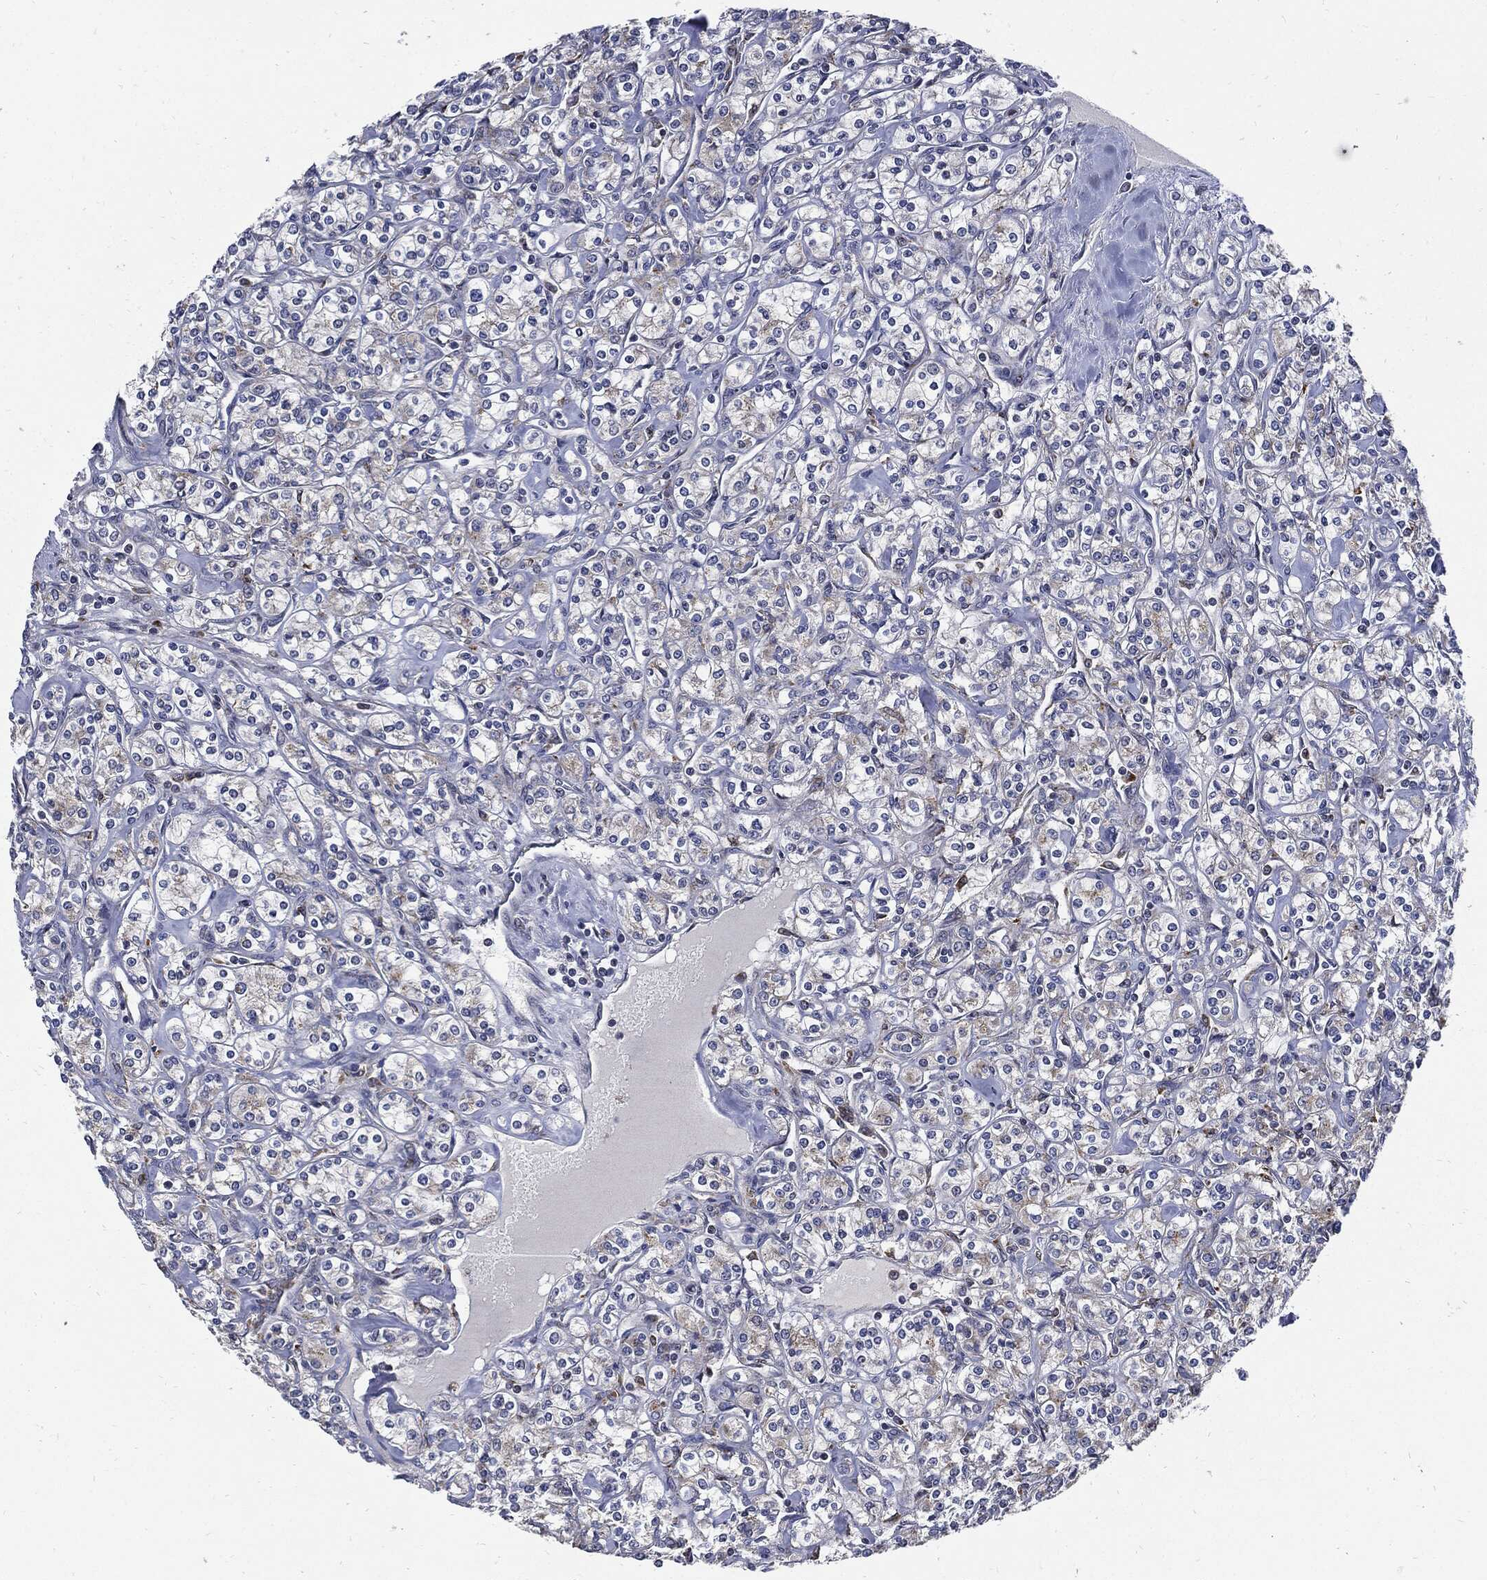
{"staining": {"intensity": "negative", "quantity": "none", "location": "none"}, "tissue": "renal cancer", "cell_type": "Tumor cells", "image_type": "cancer", "snomed": [{"axis": "morphology", "description": "Adenocarcinoma, NOS"}, {"axis": "topography", "description": "Kidney"}], "caption": "Human renal adenocarcinoma stained for a protein using IHC reveals no positivity in tumor cells.", "gene": "SLC31A2", "patient": {"sex": "male", "age": 77}}